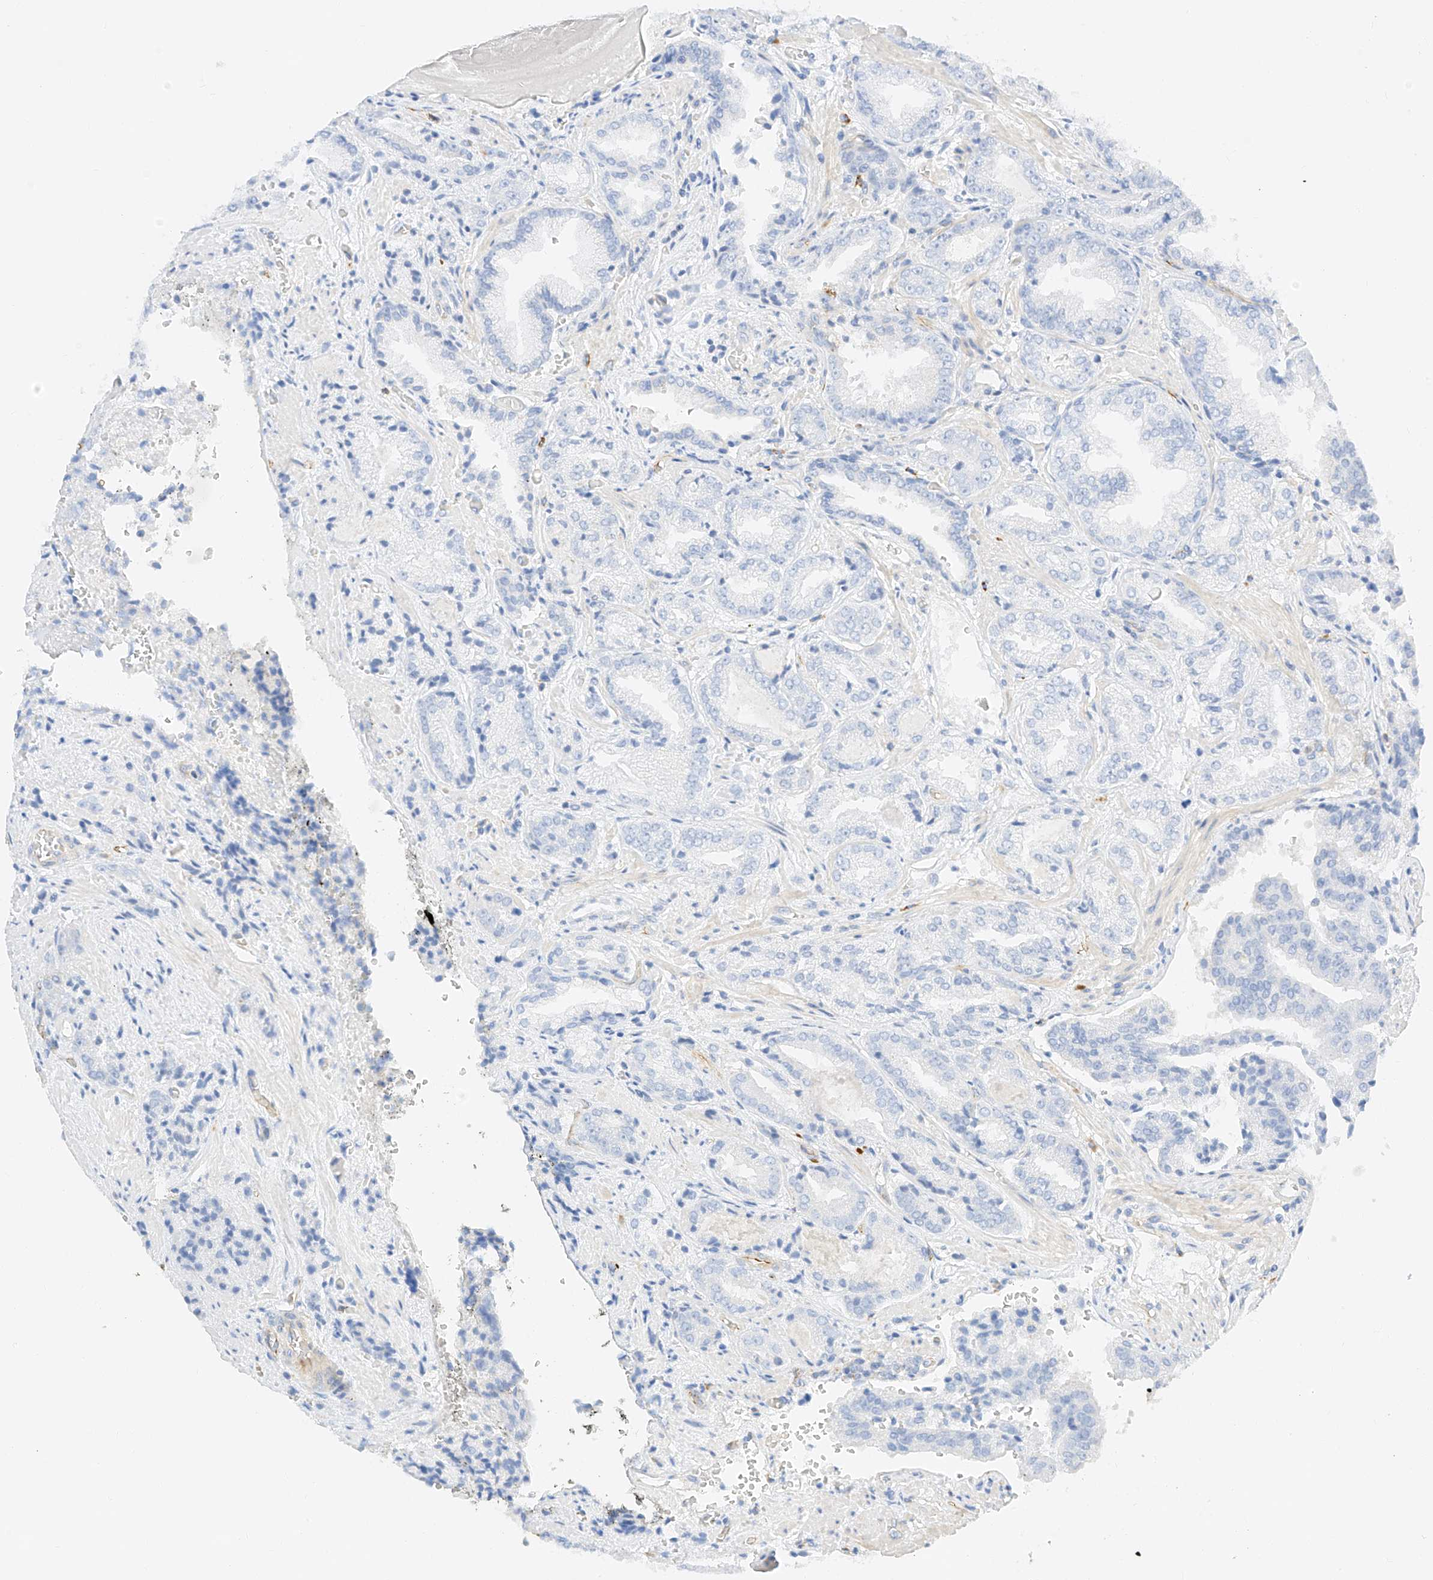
{"staining": {"intensity": "negative", "quantity": "none", "location": "none"}, "tissue": "prostate cancer", "cell_type": "Tumor cells", "image_type": "cancer", "snomed": [{"axis": "morphology", "description": "Adenocarcinoma, High grade"}, {"axis": "topography", "description": "Prostate"}], "caption": "Prostate adenocarcinoma (high-grade) was stained to show a protein in brown. There is no significant staining in tumor cells.", "gene": "CDCP2", "patient": {"sex": "male", "age": 71}}